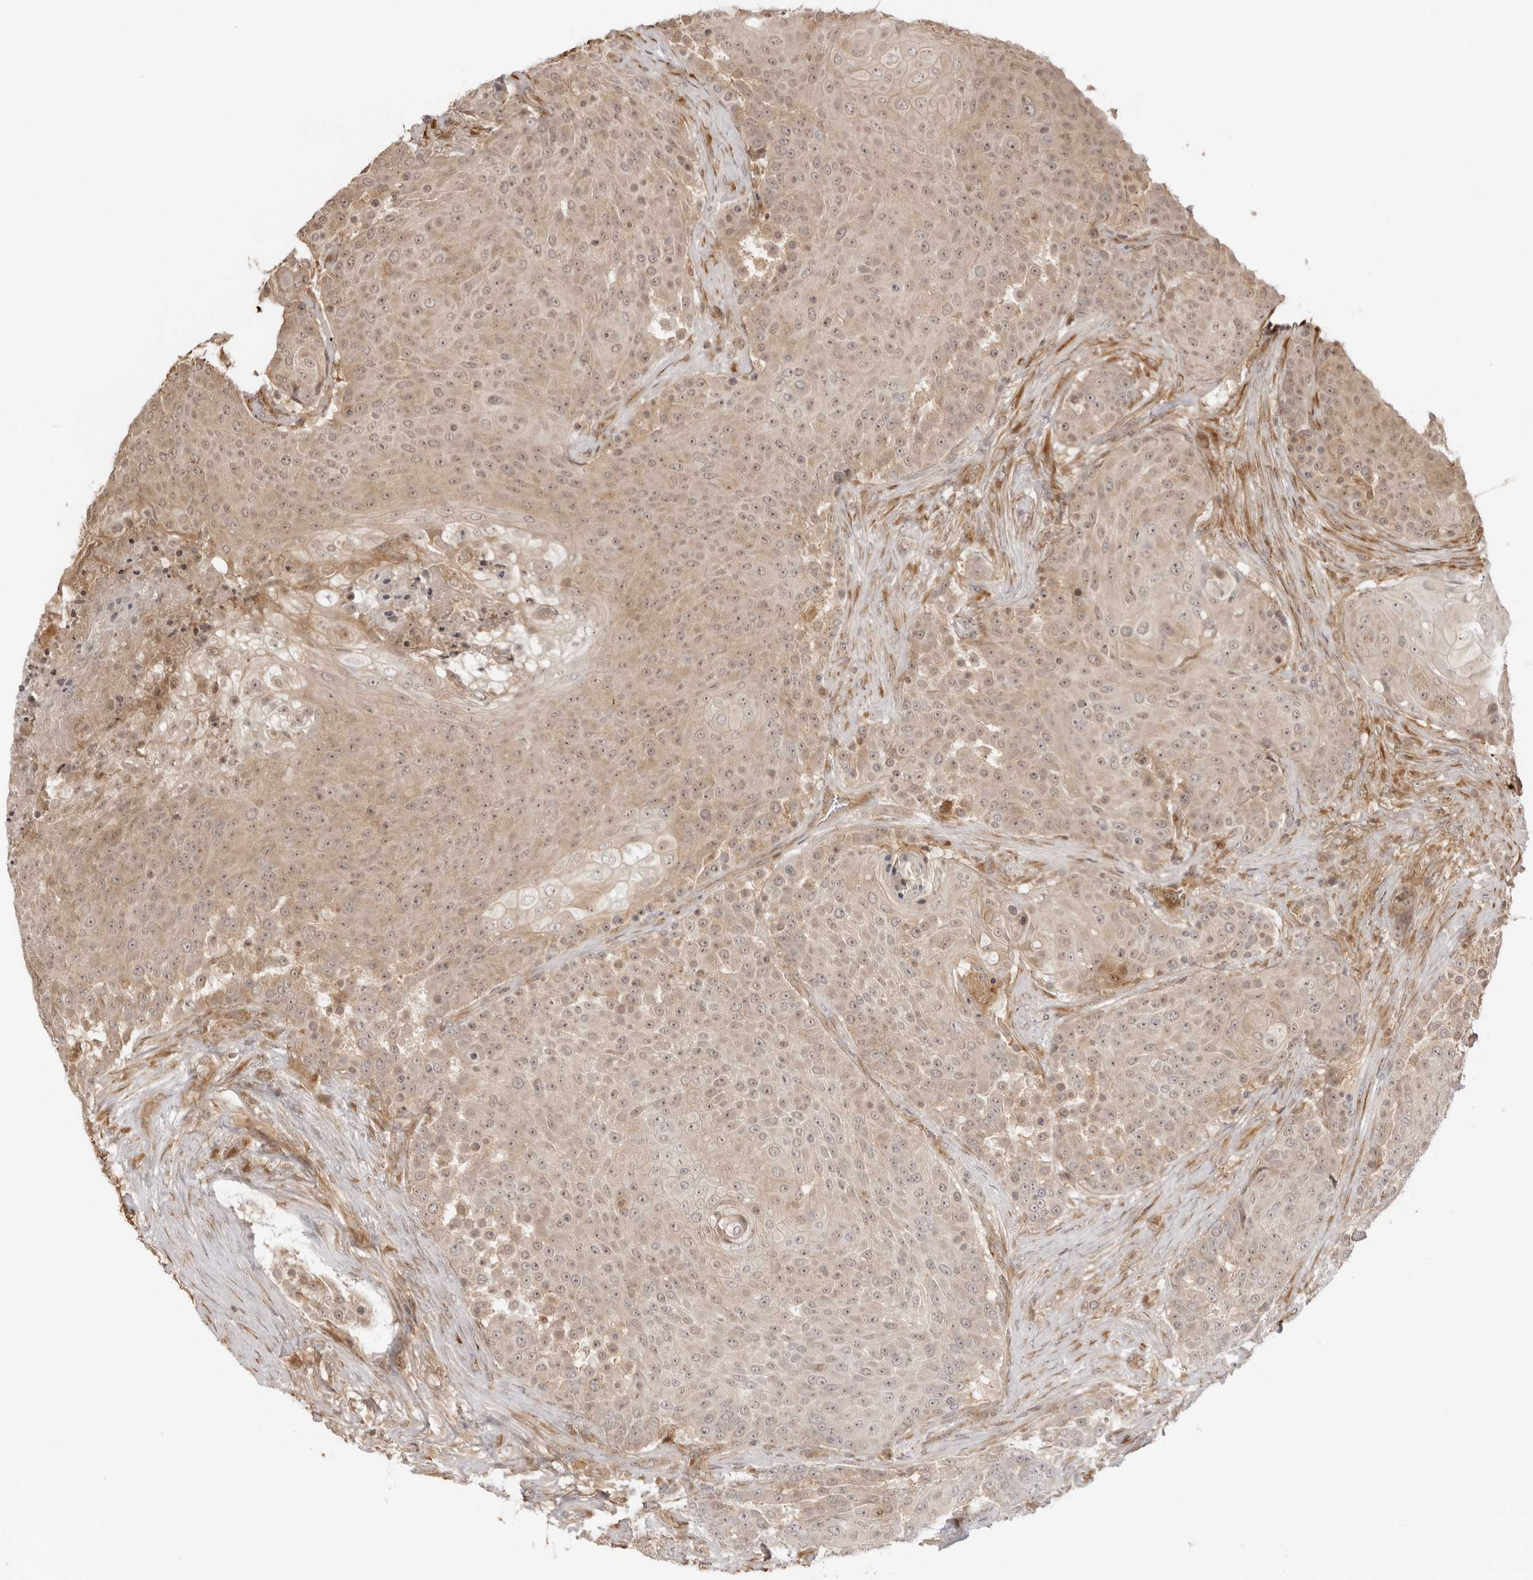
{"staining": {"intensity": "weak", "quantity": ">75%", "location": "cytoplasmic/membranous,nuclear"}, "tissue": "urothelial cancer", "cell_type": "Tumor cells", "image_type": "cancer", "snomed": [{"axis": "morphology", "description": "Urothelial carcinoma, High grade"}, {"axis": "topography", "description": "Urinary bladder"}], "caption": "A brown stain highlights weak cytoplasmic/membranous and nuclear staining of a protein in human urothelial cancer tumor cells.", "gene": "IKBKE", "patient": {"sex": "female", "age": 63}}